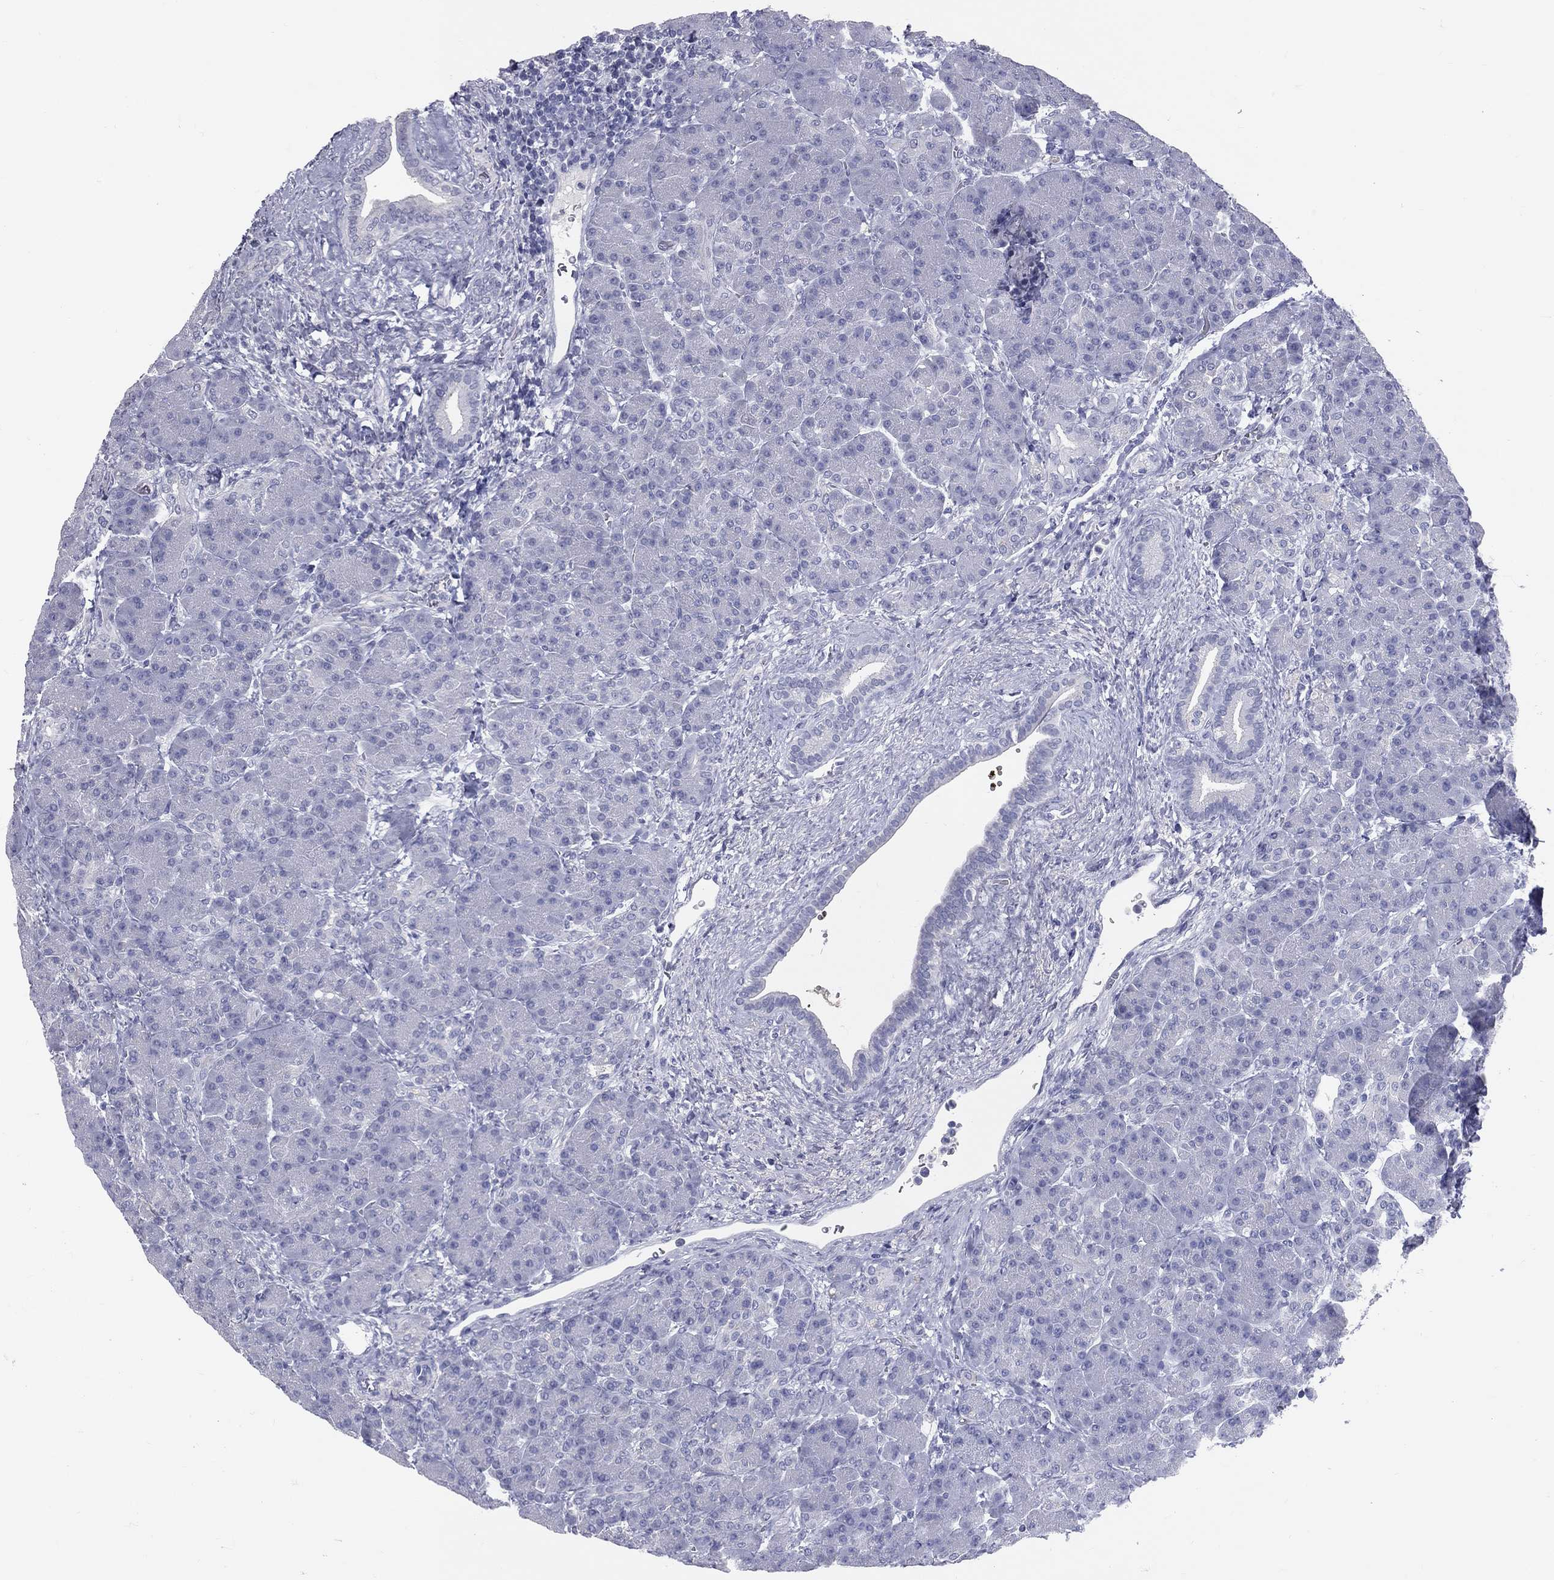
{"staining": {"intensity": "negative", "quantity": "none", "location": "none"}, "tissue": "pancreas", "cell_type": "Exocrine glandular cells", "image_type": "normal", "snomed": [{"axis": "morphology", "description": "Normal tissue, NOS"}, {"axis": "topography", "description": "Pancreas"}], "caption": "This is a histopathology image of immunohistochemistry (IHC) staining of normal pancreas, which shows no positivity in exocrine glandular cells. The staining is performed using DAB (3,3'-diaminobenzidine) brown chromogen with nuclei counter-stained in using hematoxylin.", "gene": "TFPI2", "patient": {"sex": "female", "age": 63}}